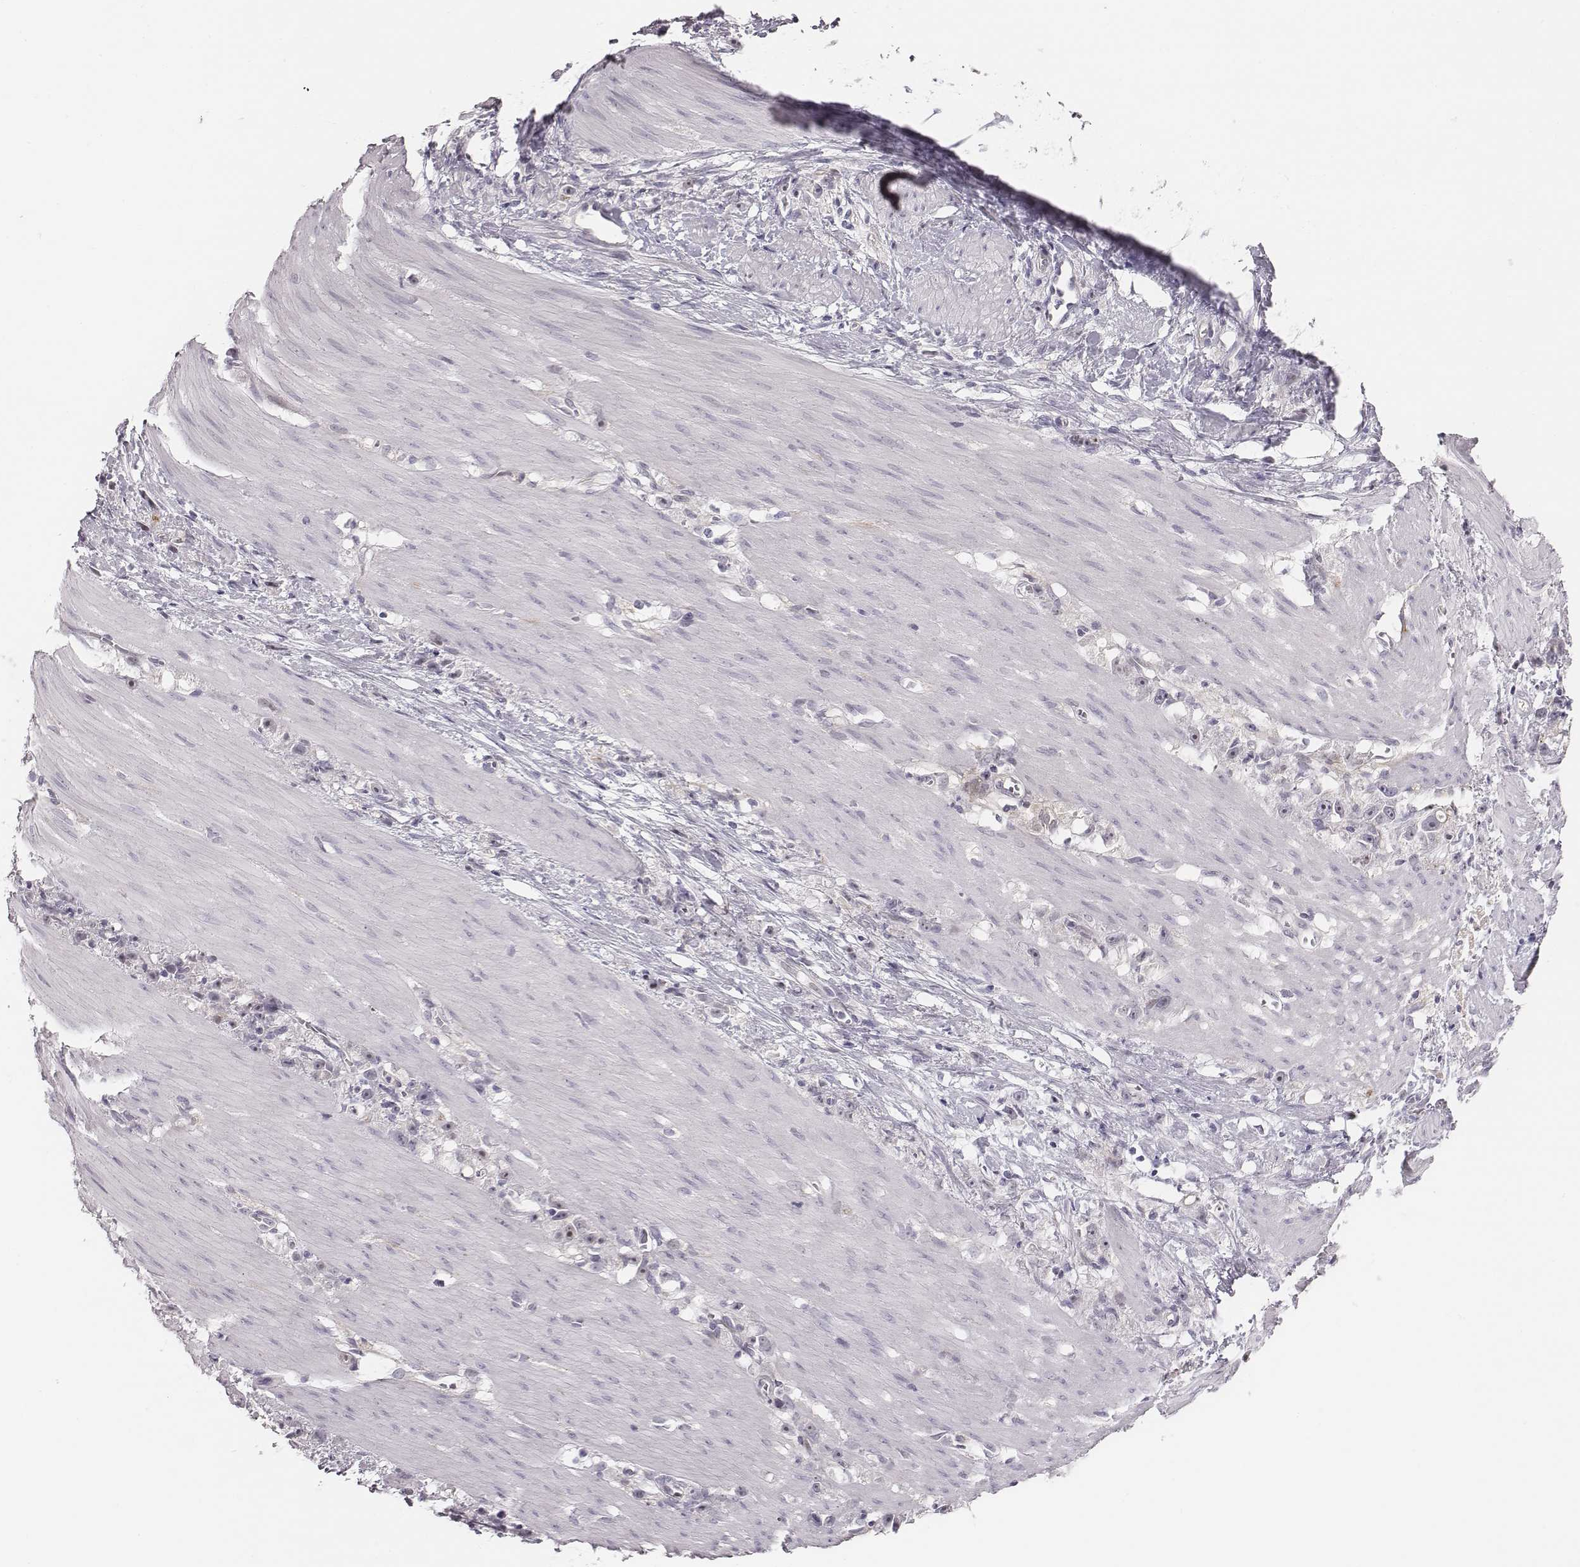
{"staining": {"intensity": "negative", "quantity": "none", "location": "none"}, "tissue": "stomach cancer", "cell_type": "Tumor cells", "image_type": "cancer", "snomed": [{"axis": "morphology", "description": "Adenocarcinoma, NOS"}, {"axis": "topography", "description": "Stomach"}], "caption": "Tumor cells are negative for brown protein staining in adenocarcinoma (stomach).", "gene": "CACNG4", "patient": {"sex": "female", "age": 59}}